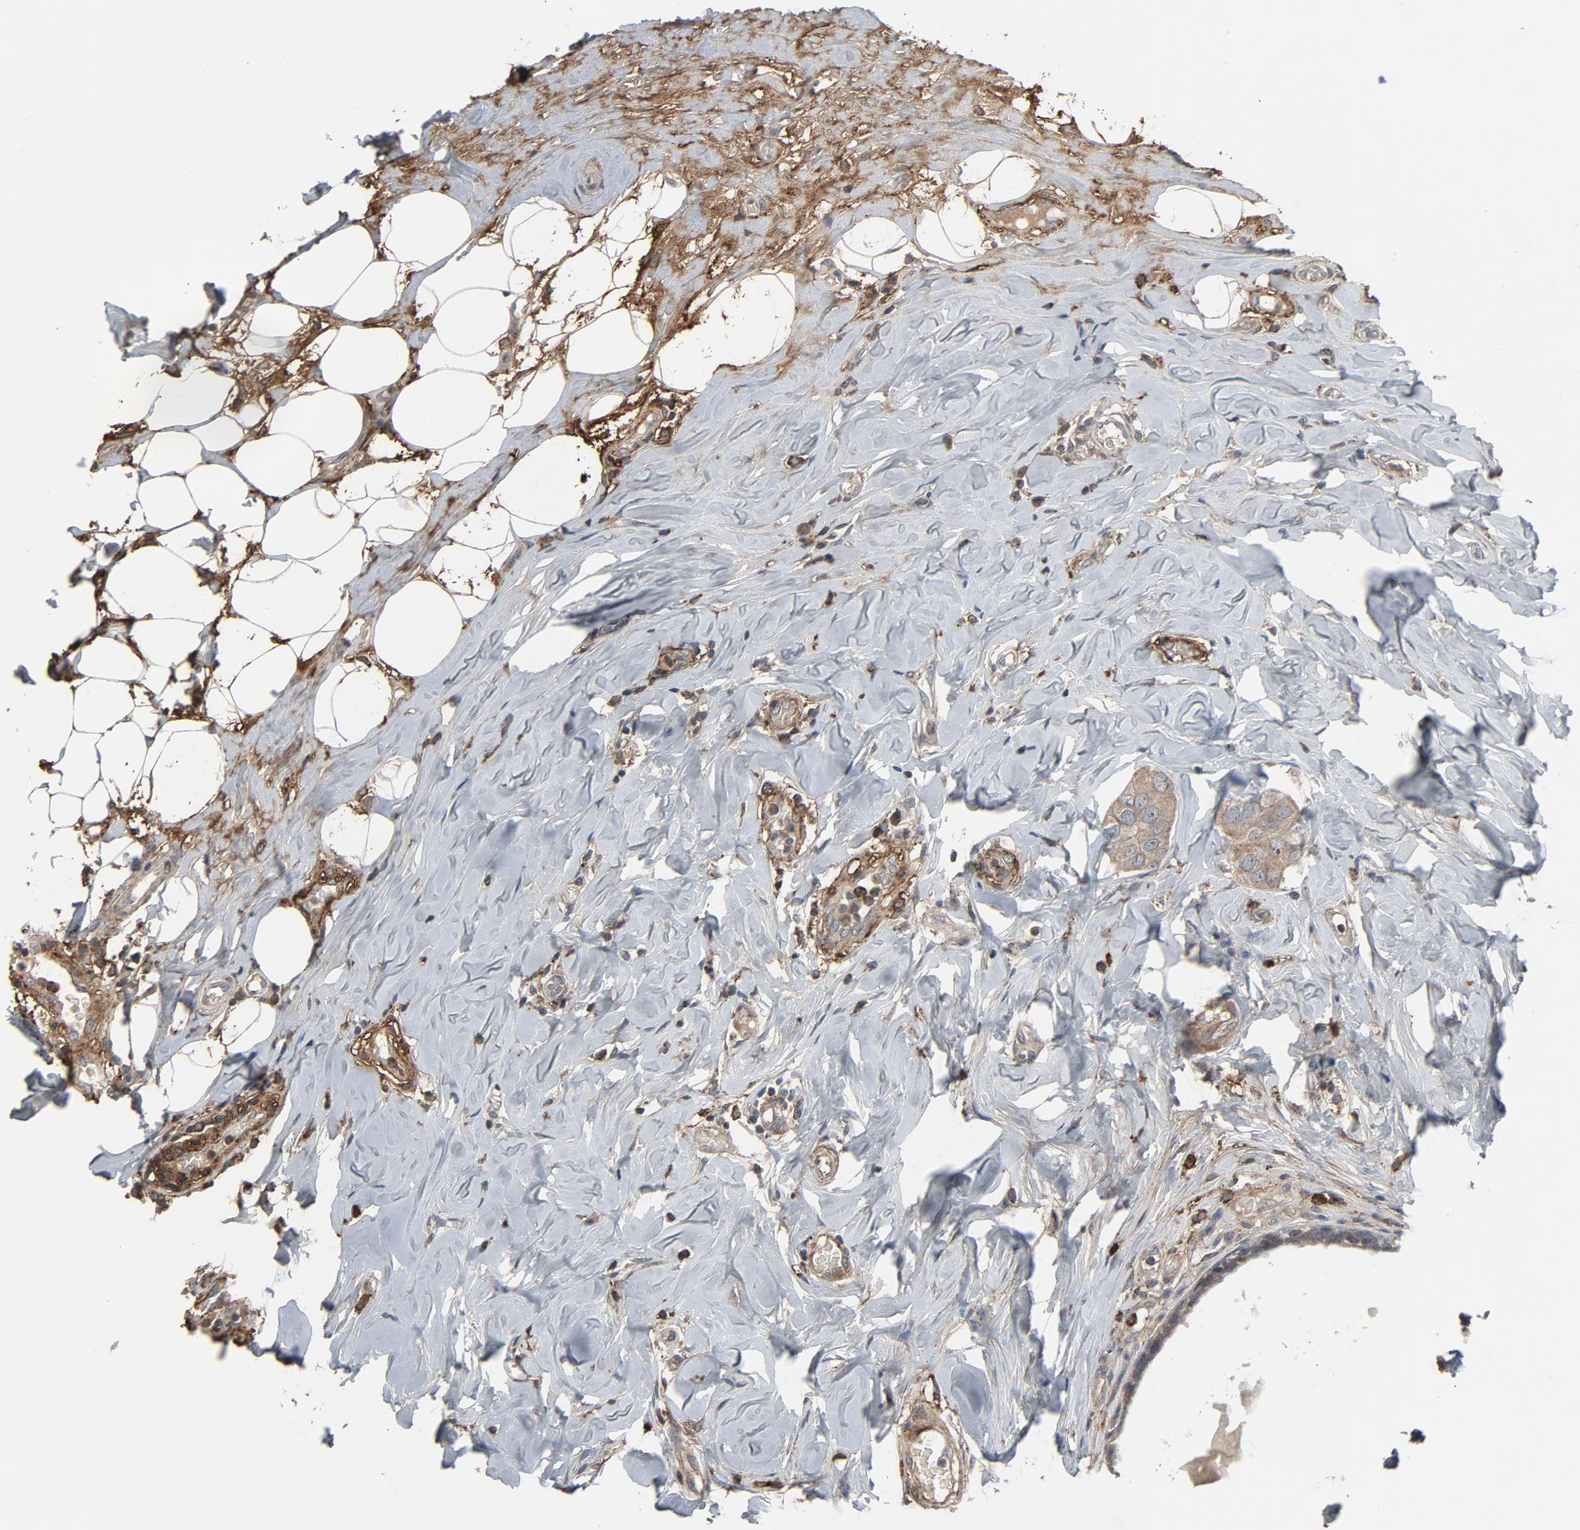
{"staining": {"intensity": "moderate", "quantity": ">75%", "location": "cytoplasmic/membranous"}, "tissue": "breast cancer", "cell_type": "Tumor cells", "image_type": "cancer", "snomed": [{"axis": "morphology", "description": "Duct carcinoma"}, {"axis": "topography", "description": "Breast"}], "caption": "Breast intraductal carcinoma was stained to show a protein in brown. There is medium levels of moderate cytoplasmic/membranous positivity in approximately >75% of tumor cells. Nuclei are stained in blue.", "gene": "PDZD4", "patient": {"sex": "female", "age": 40}}